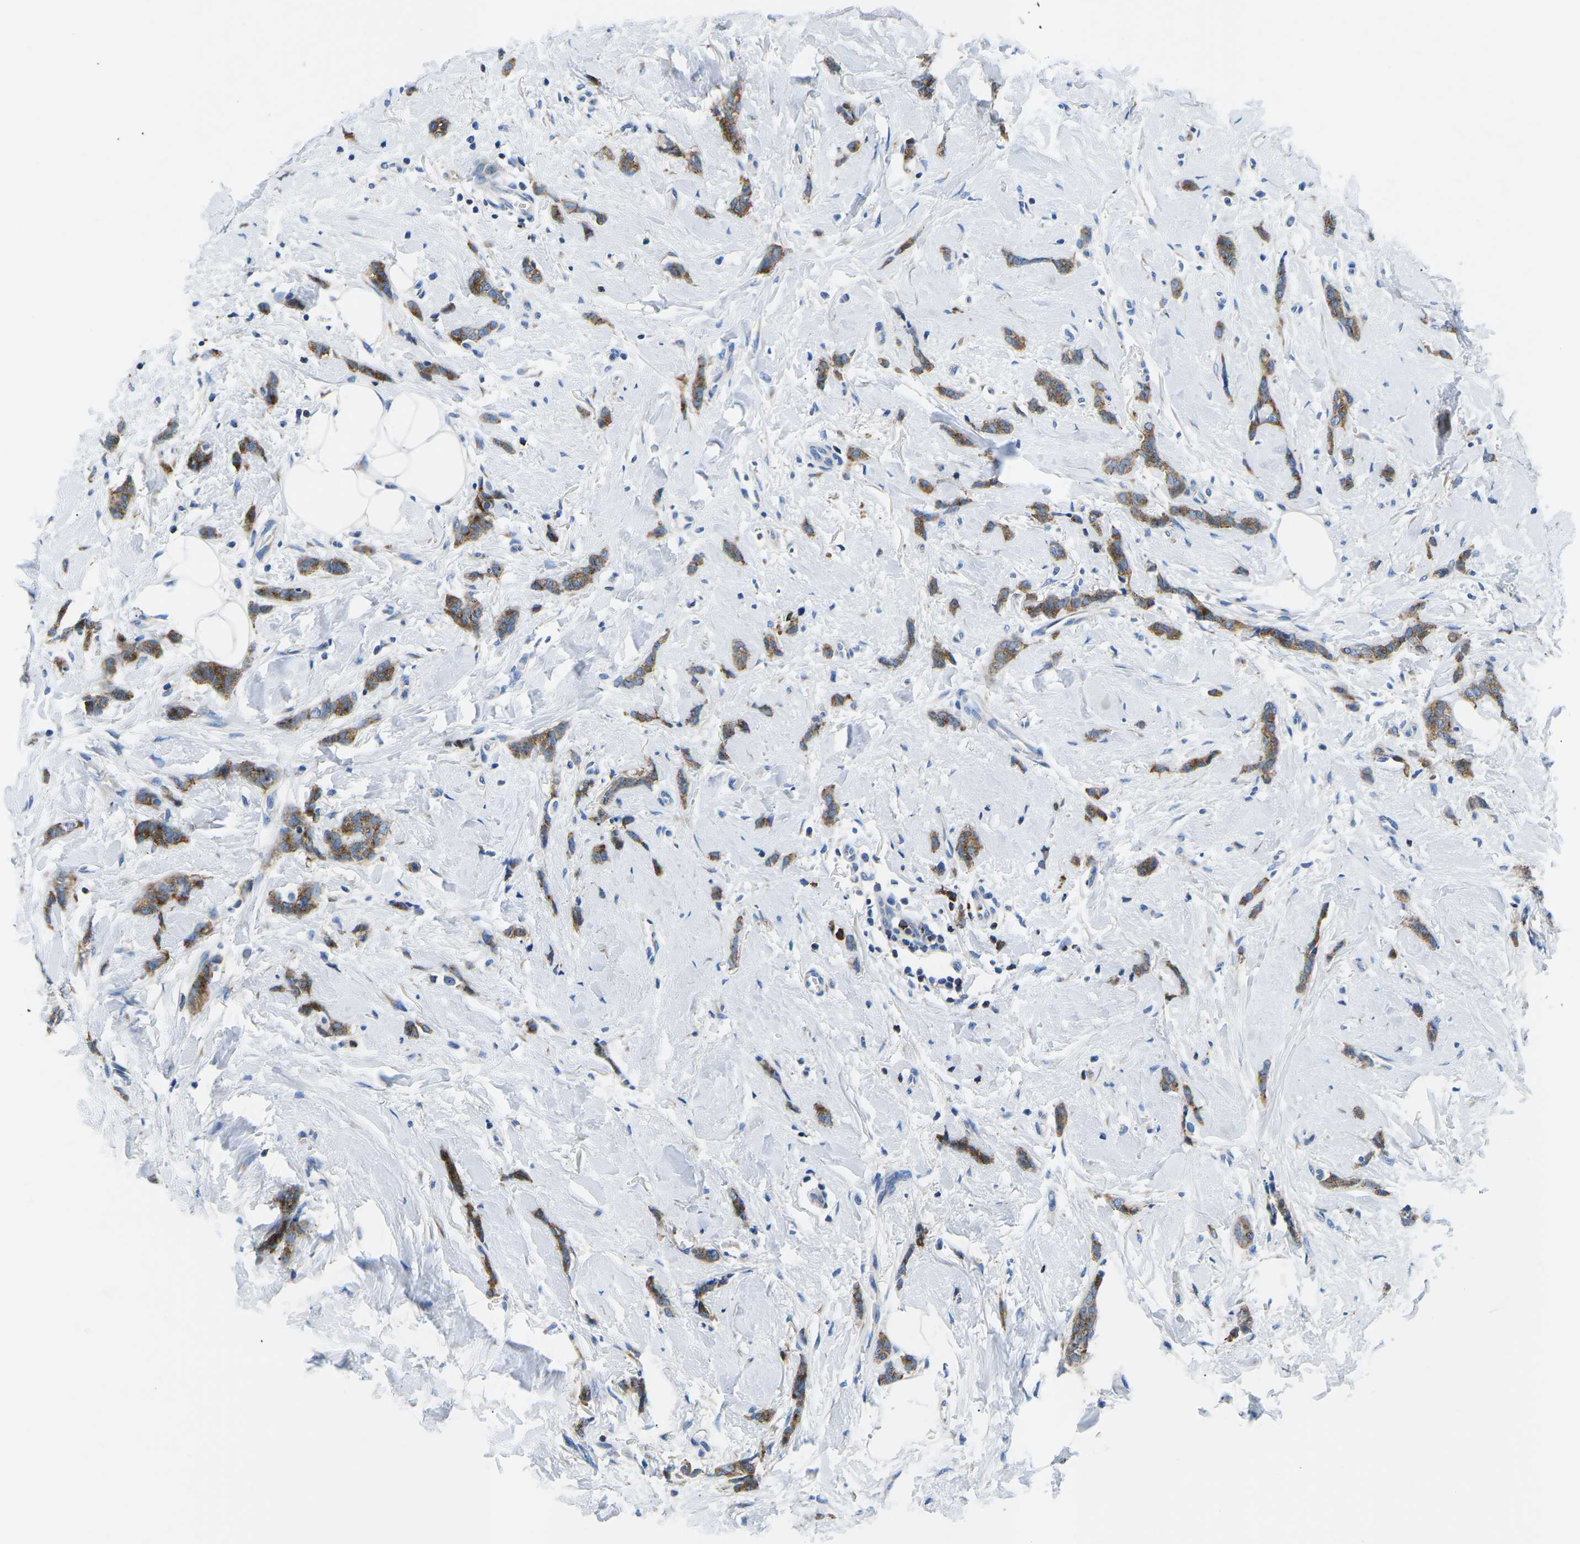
{"staining": {"intensity": "moderate", "quantity": ">75%", "location": "cytoplasmic/membranous"}, "tissue": "breast cancer", "cell_type": "Tumor cells", "image_type": "cancer", "snomed": [{"axis": "morphology", "description": "Lobular carcinoma"}, {"axis": "topography", "description": "Skin"}, {"axis": "topography", "description": "Breast"}], "caption": "Breast cancer (lobular carcinoma) stained with IHC reveals moderate cytoplasmic/membranous positivity in approximately >75% of tumor cells.", "gene": "MC4R", "patient": {"sex": "female", "age": 46}}